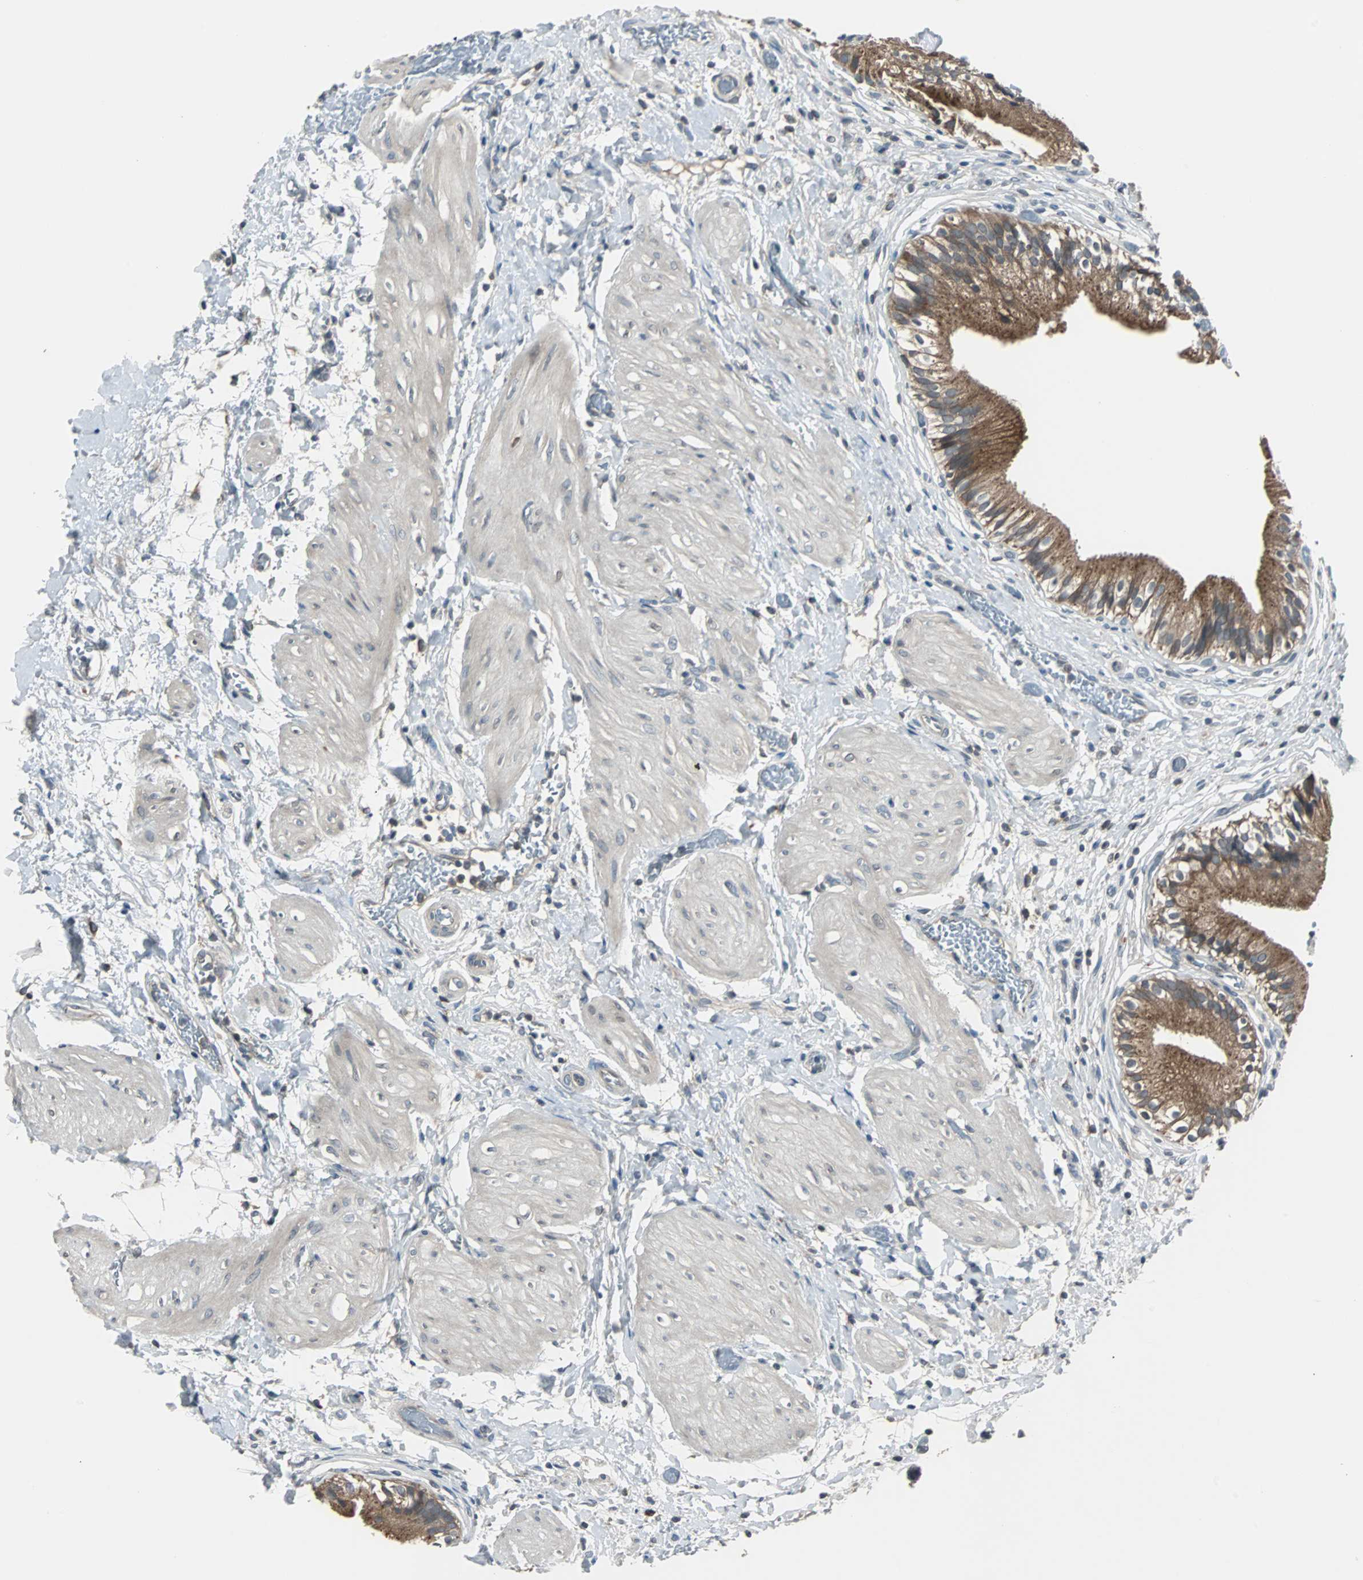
{"staining": {"intensity": "strong", "quantity": ">75%", "location": "cytoplasmic/membranous"}, "tissue": "gallbladder", "cell_type": "Glandular cells", "image_type": "normal", "snomed": [{"axis": "morphology", "description": "Normal tissue, NOS"}, {"axis": "topography", "description": "Gallbladder"}], "caption": "About >75% of glandular cells in unremarkable gallbladder display strong cytoplasmic/membranous protein staining as visualized by brown immunohistochemical staining.", "gene": "ARF1", "patient": {"sex": "male", "age": 65}}